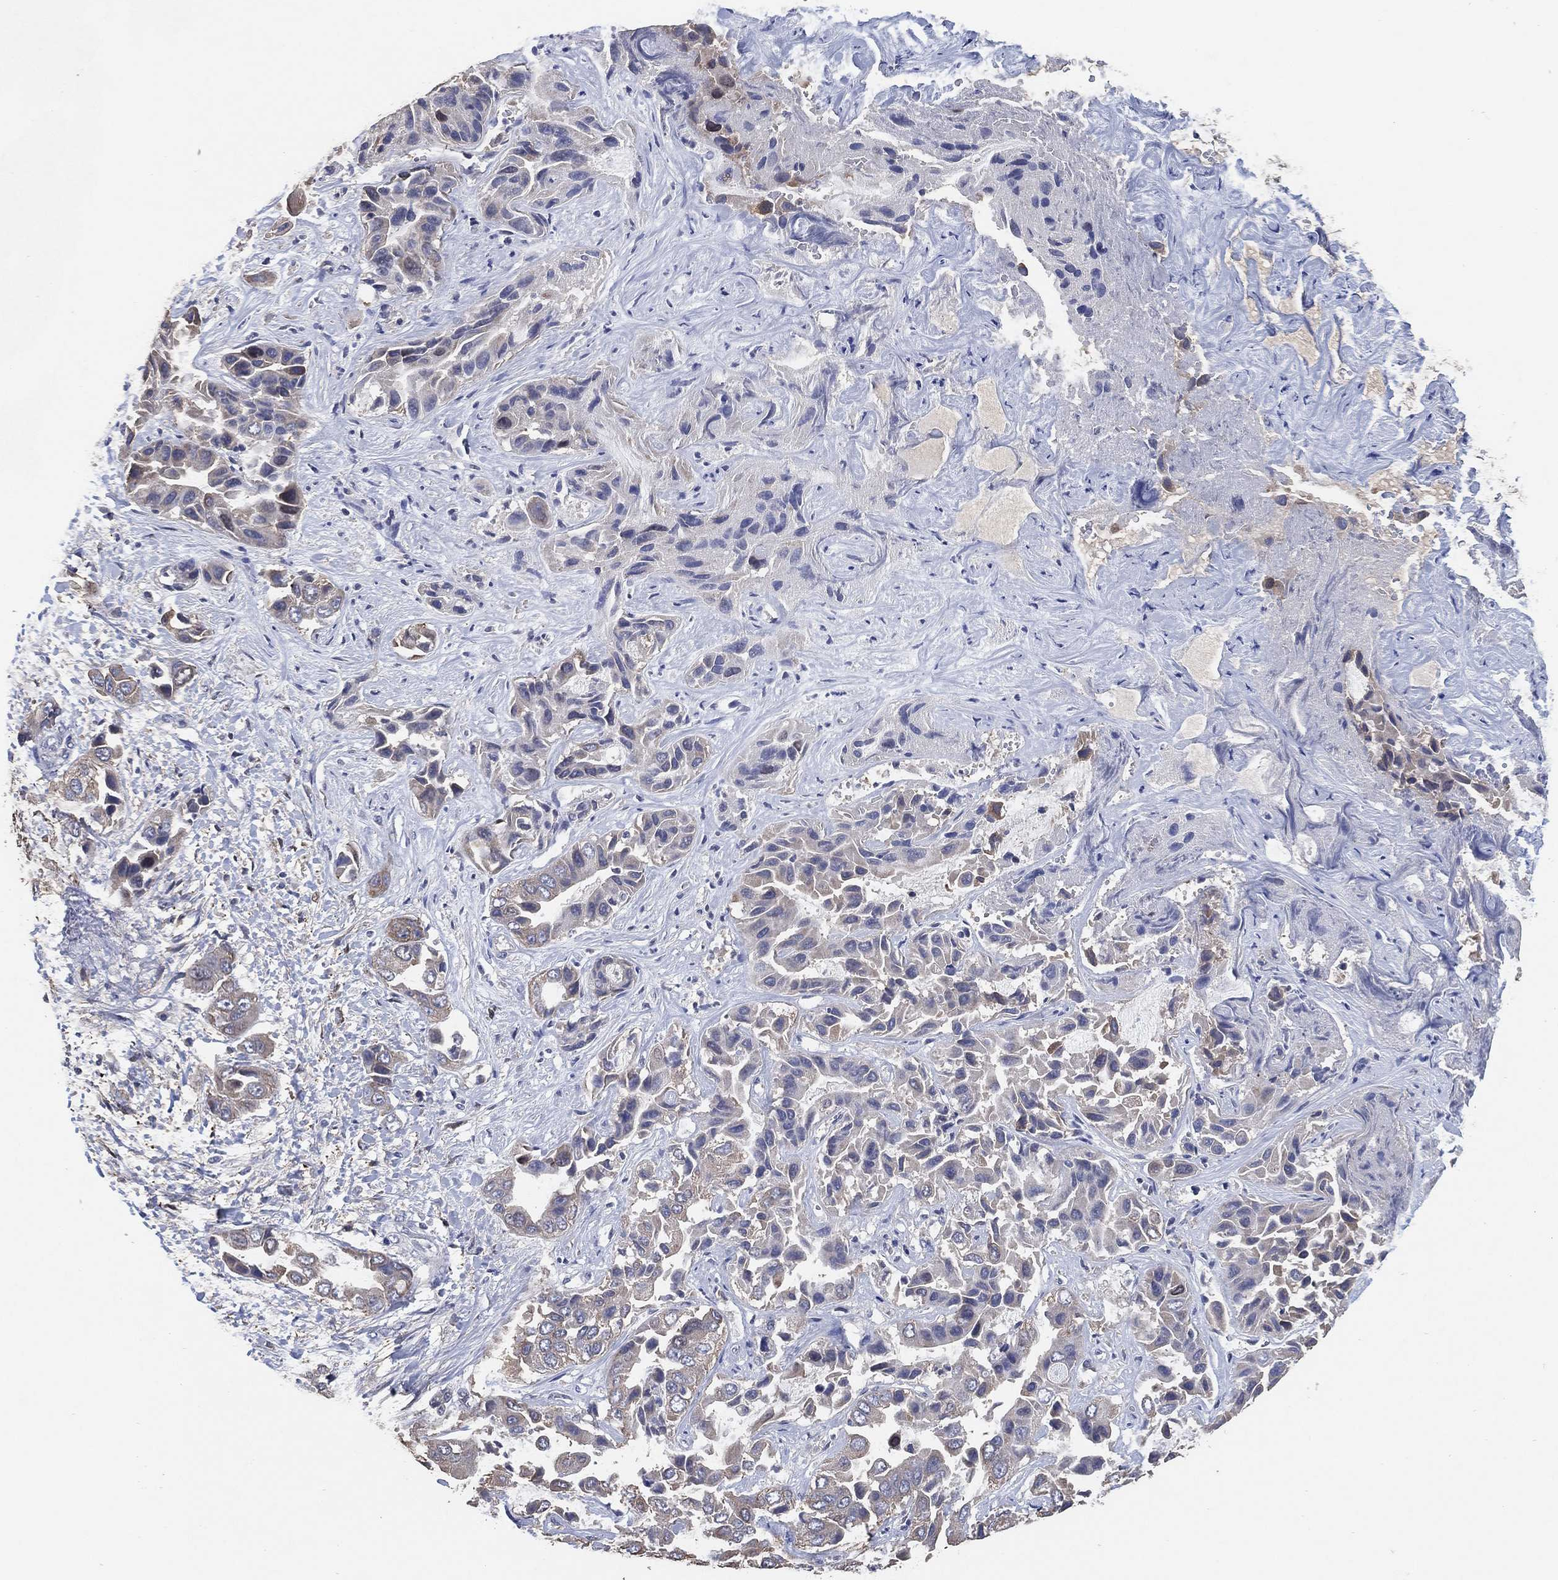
{"staining": {"intensity": "weak", "quantity": "<25%", "location": "cytoplasmic/membranous"}, "tissue": "liver cancer", "cell_type": "Tumor cells", "image_type": "cancer", "snomed": [{"axis": "morphology", "description": "Cholangiocarcinoma"}, {"axis": "topography", "description": "Liver"}], "caption": "IHC image of liver cholangiocarcinoma stained for a protein (brown), which demonstrates no staining in tumor cells.", "gene": "KLK5", "patient": {"sex": "female", "age": 52}}